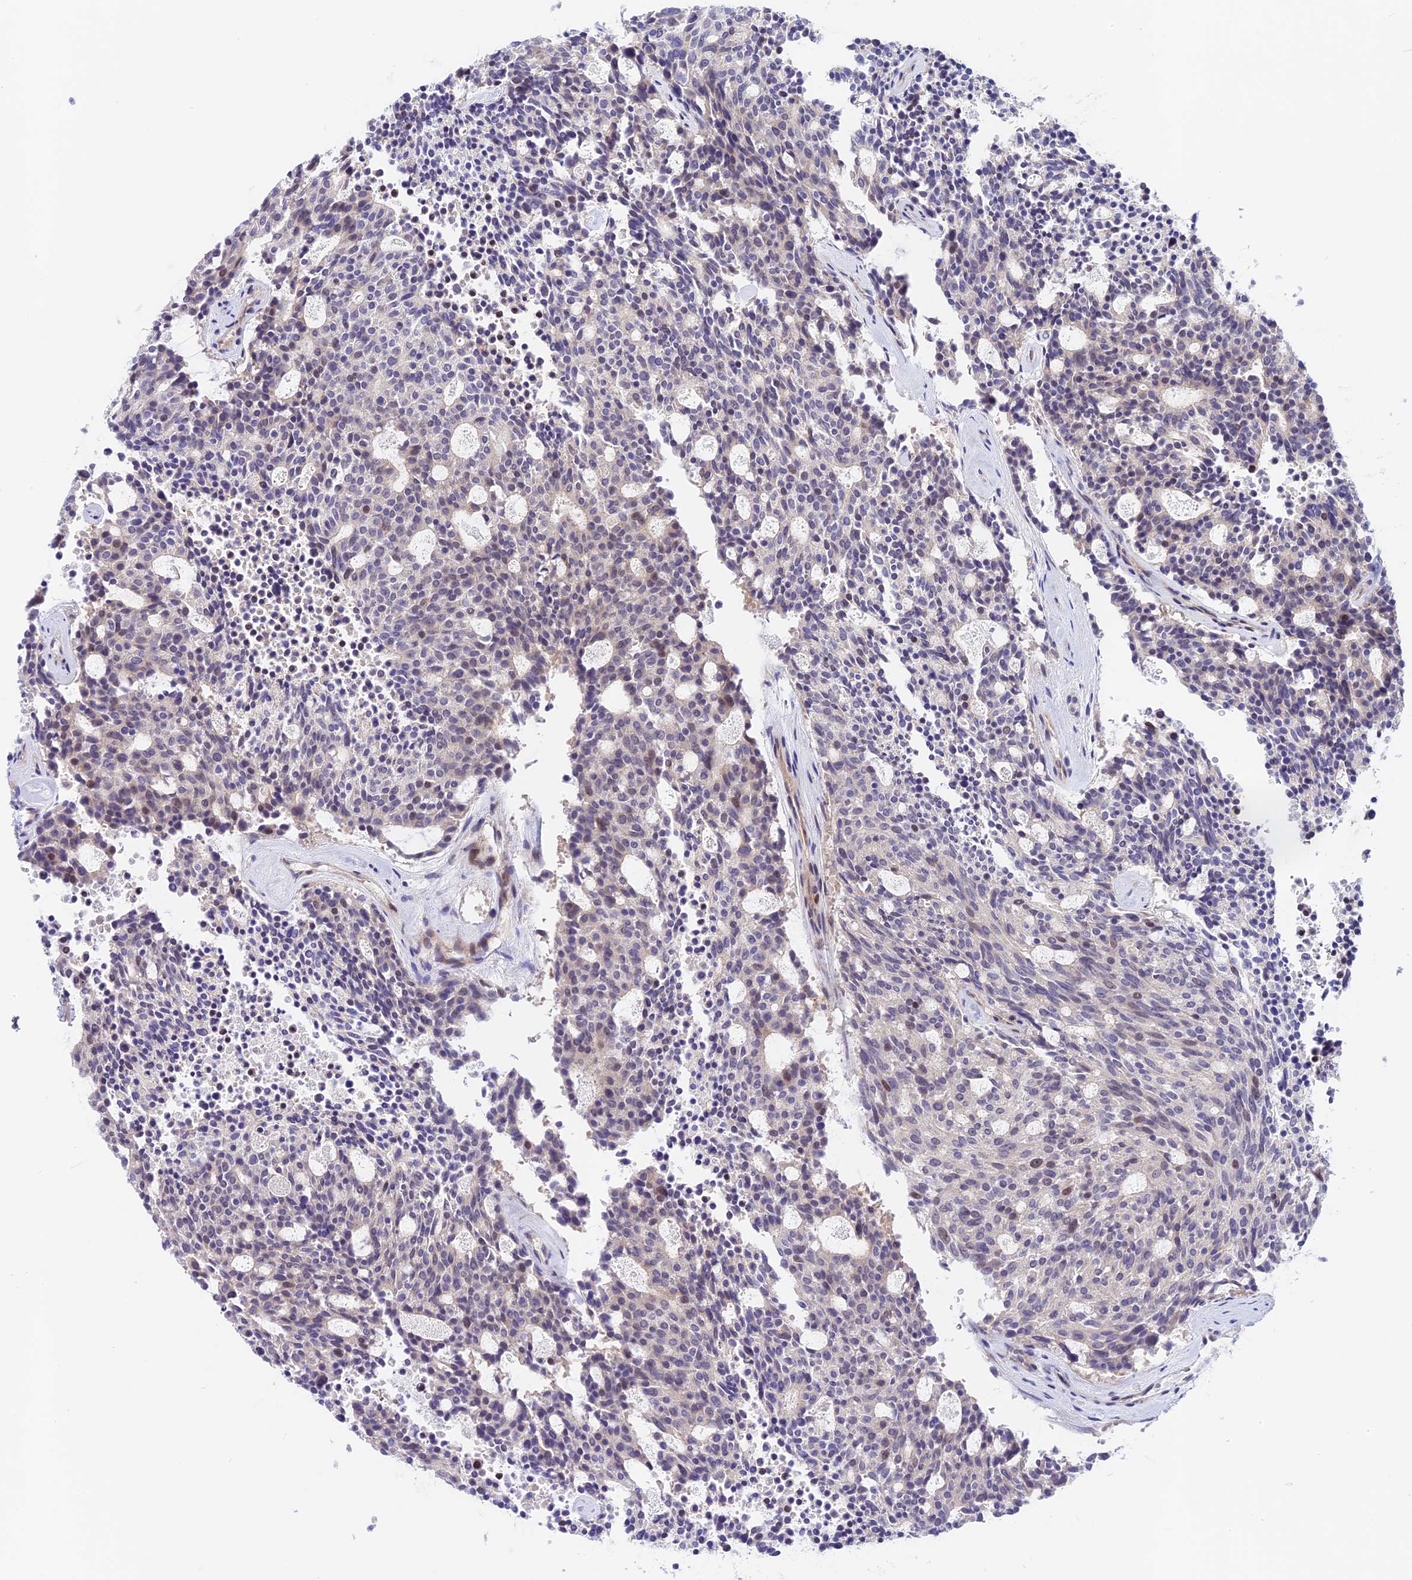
{"staining": {"intensity": "weak", "quantity": "<25%", "location": "nuclear"}, "tissue": "carcinoid", "cell_type": "Tumor cells", "image_type": "cancer", "snomed": [{"axis": "morphology", "description": "Carcinoid, malignant, NOS"}, {"axis": "topography", "description": "Pancreas"}], "caption": "Tumor cells show no significant protein staining in carcinoid. (DAB immunohistochemistry (IHC), high magnification).", "gene": "MIDN", "patient": {"sex": "female", "age": 54}}